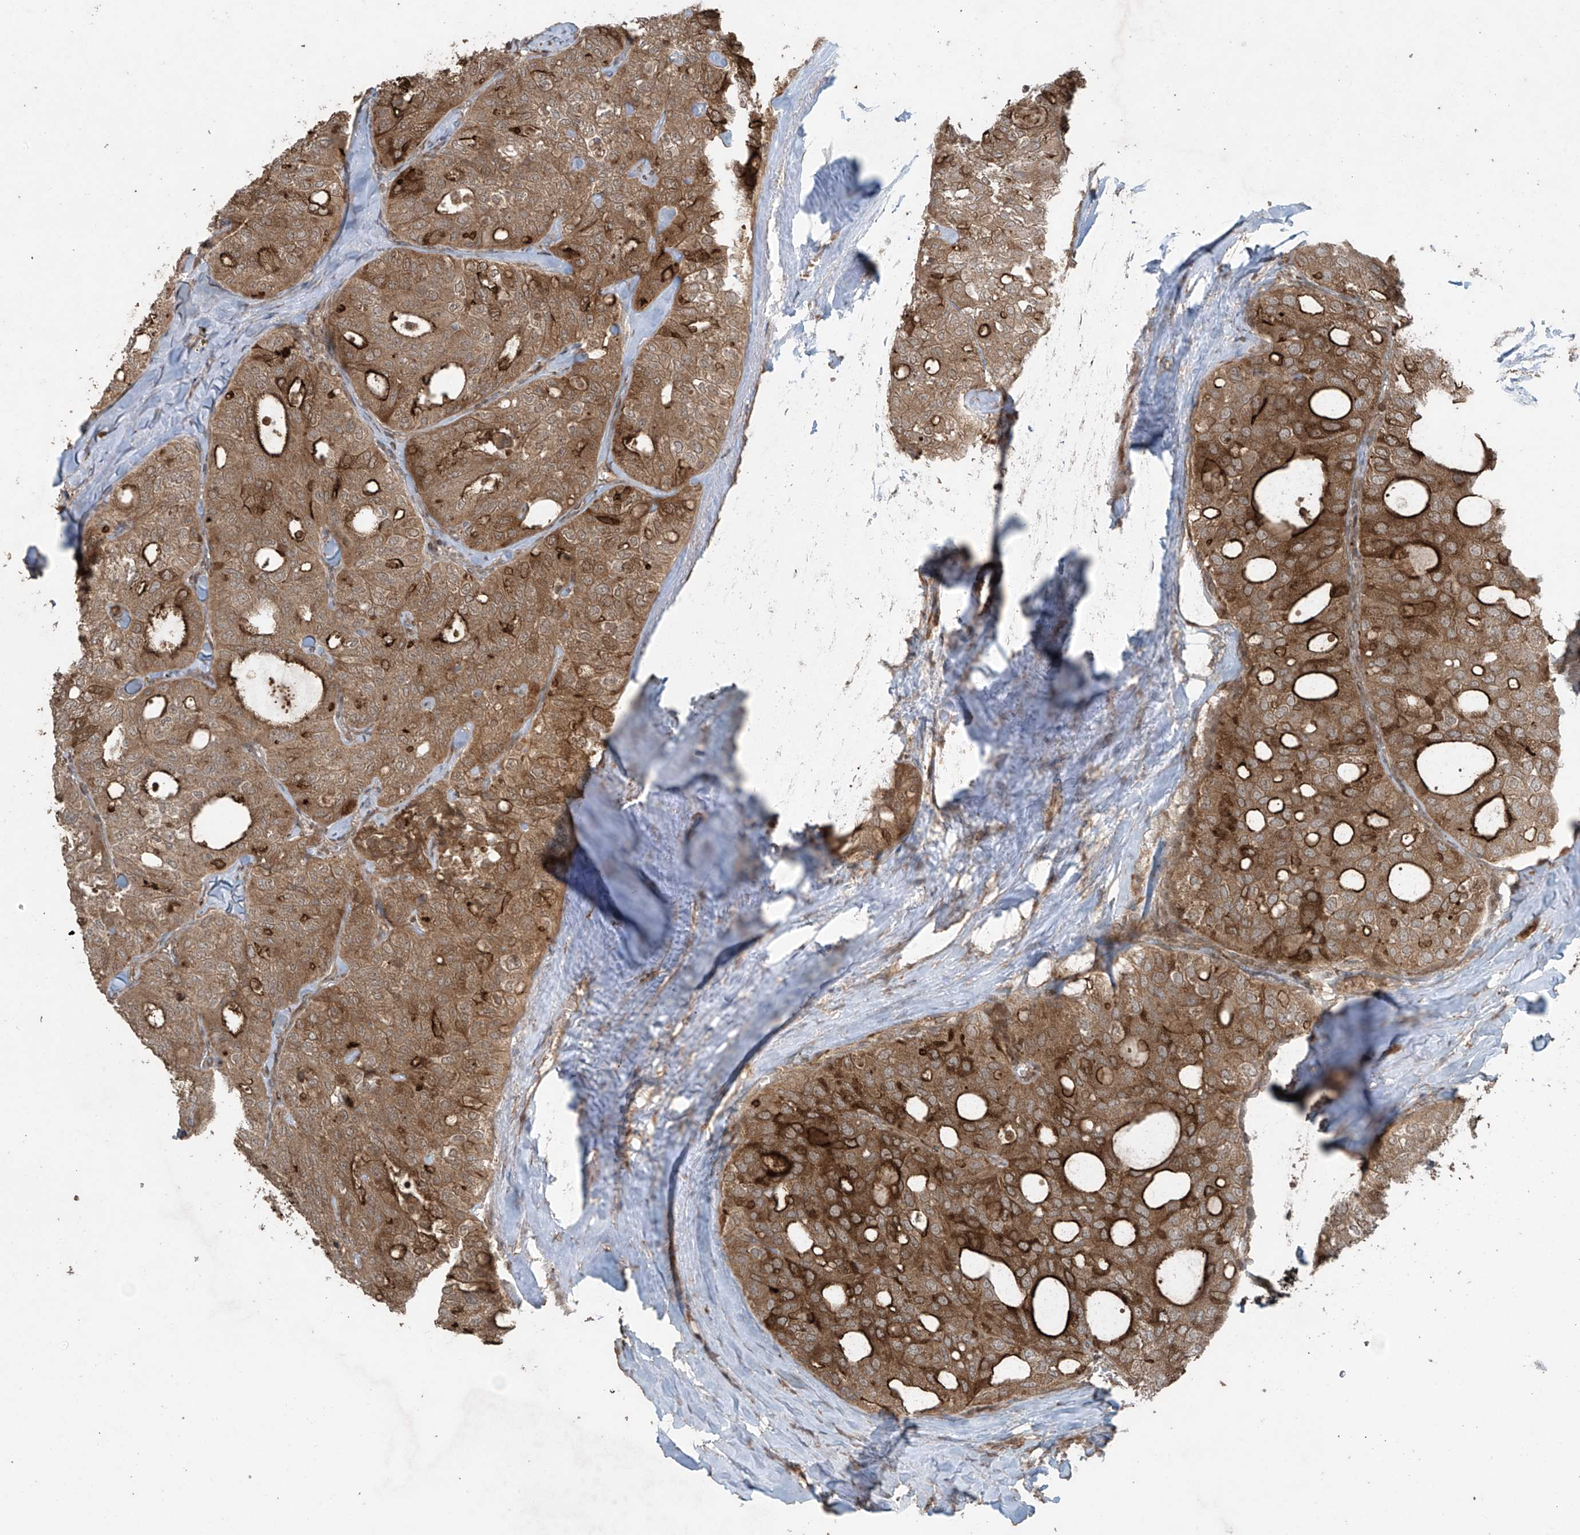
{"staining": {"intensity": "strong", "quantity": ">75%", "location": "cytoplasmic/membranous"}, "tissue": "thyroid cancer", "cell_type": "Tumor cells", "image_type": "cancer", "snomed": [{"axis": "morphology", "description": "Follicular adenoma carcinoma, NOS"}, {"axis": "topography", "description": "Thyroid gland"}], "caption": "The image exhibits immunohistochemical staining of thyroid cancer (follicular adenoma carcinoma). There is strong cytoplasmic/membranous expression is present in about >75% of tumor cells.", "gene": "PGPEP1", "patient": {"sex": "male", "age": 75}}